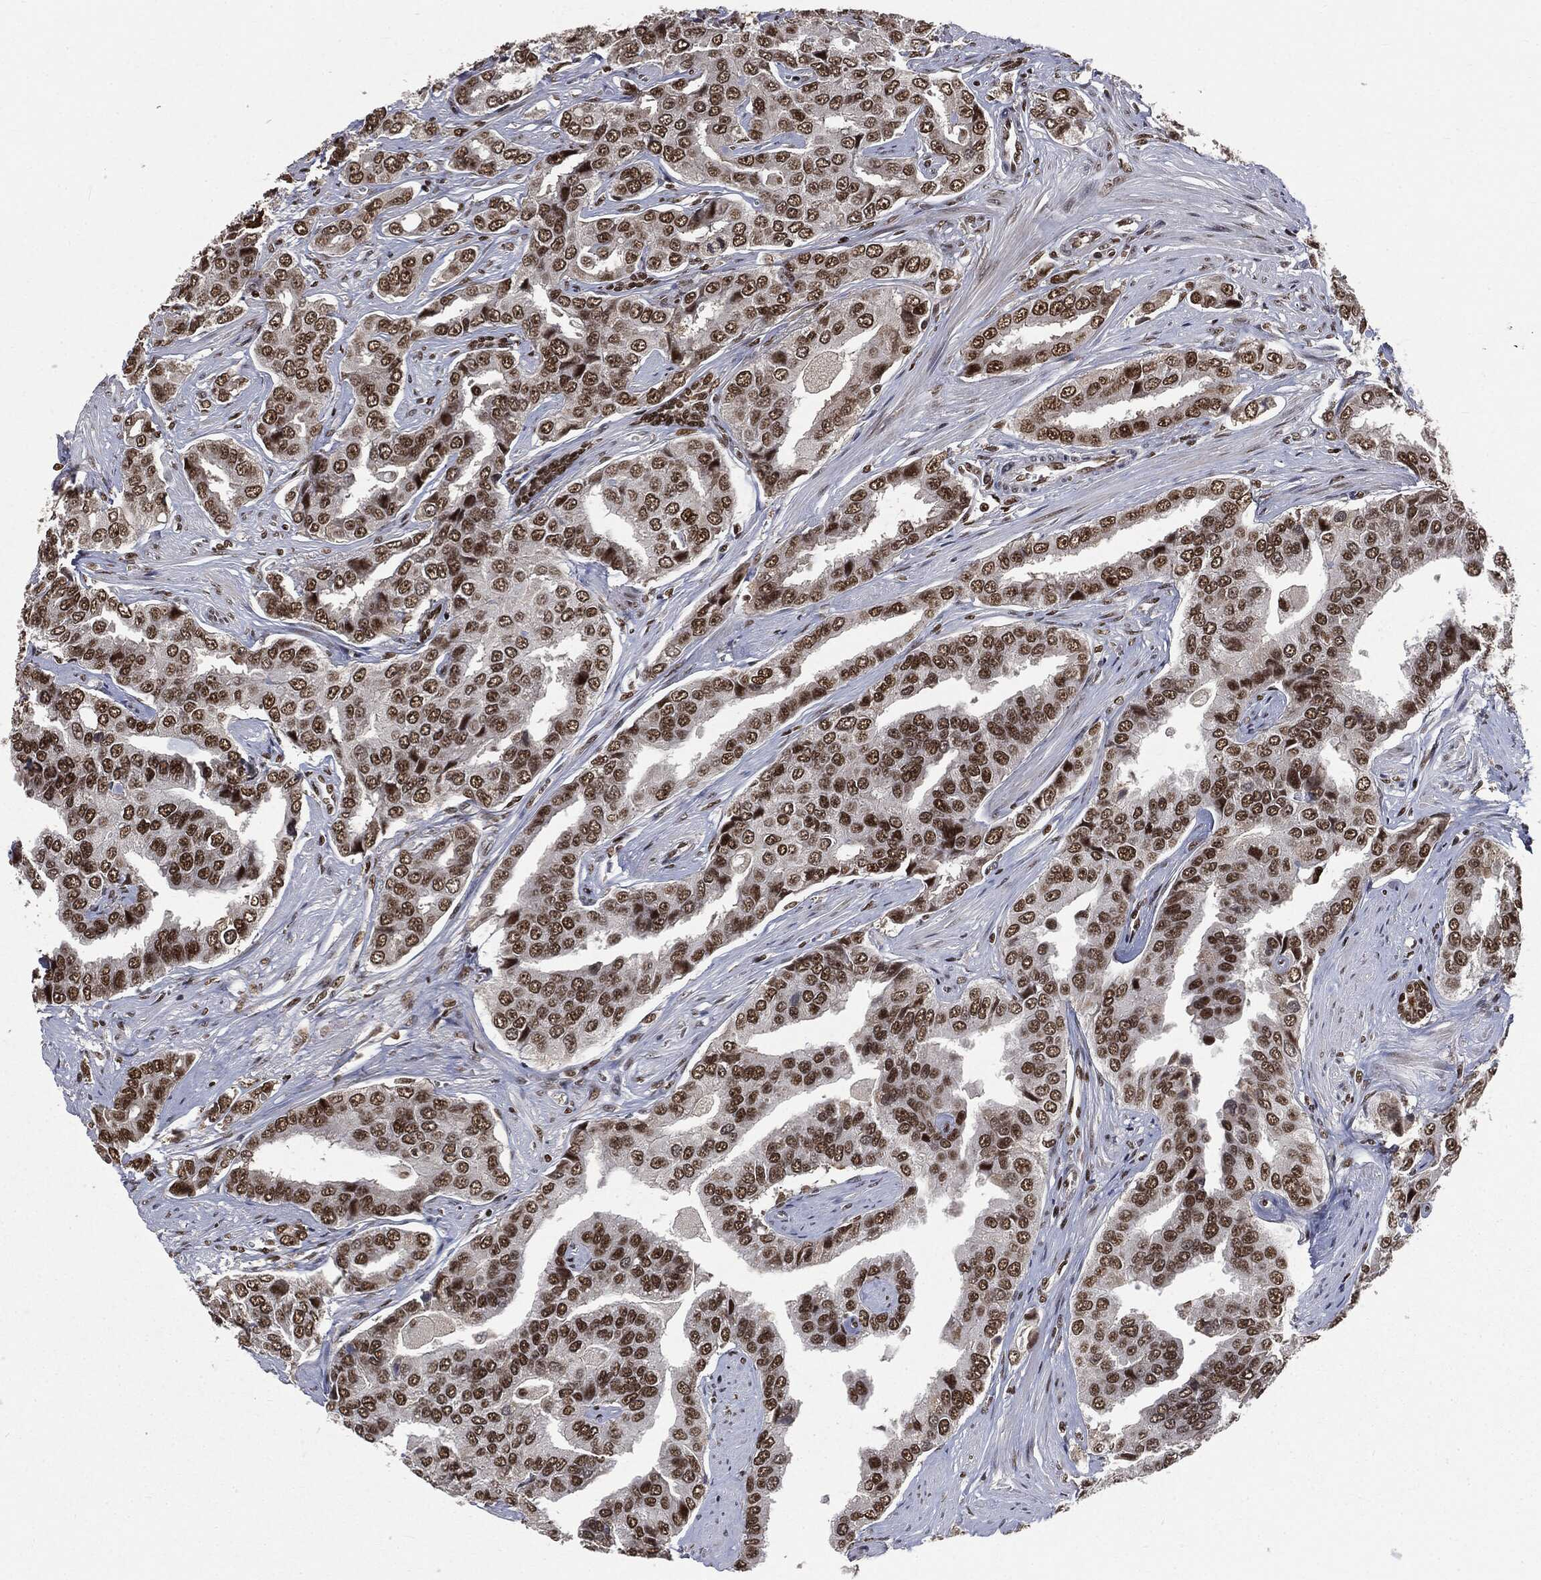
{"staining": {"intensity": "strong", "quantity": ">75%", "location": "nuclear"}, "tissue": "prostate cancer", "cell_type": "Tumor cells", "image_type": "cancer", "snomed": [{"axis": "morphology", "description": "Adenocarcinoma, NOS"}, {"axis": "topography", "description": "Prostate and seminal vesicle, NOS"}, {"axis": "topography", "description": "Prostate"}], "caption": "Immunohistochemistry (DAB (3,3'-diaminobenzidine)) staining of human adenocarcinoma (prostate) shows strong nuclear protein expression in about >75% of tumor cells.", "gene": "DPH2", "patient": {"sex": "male", "age": 69}}